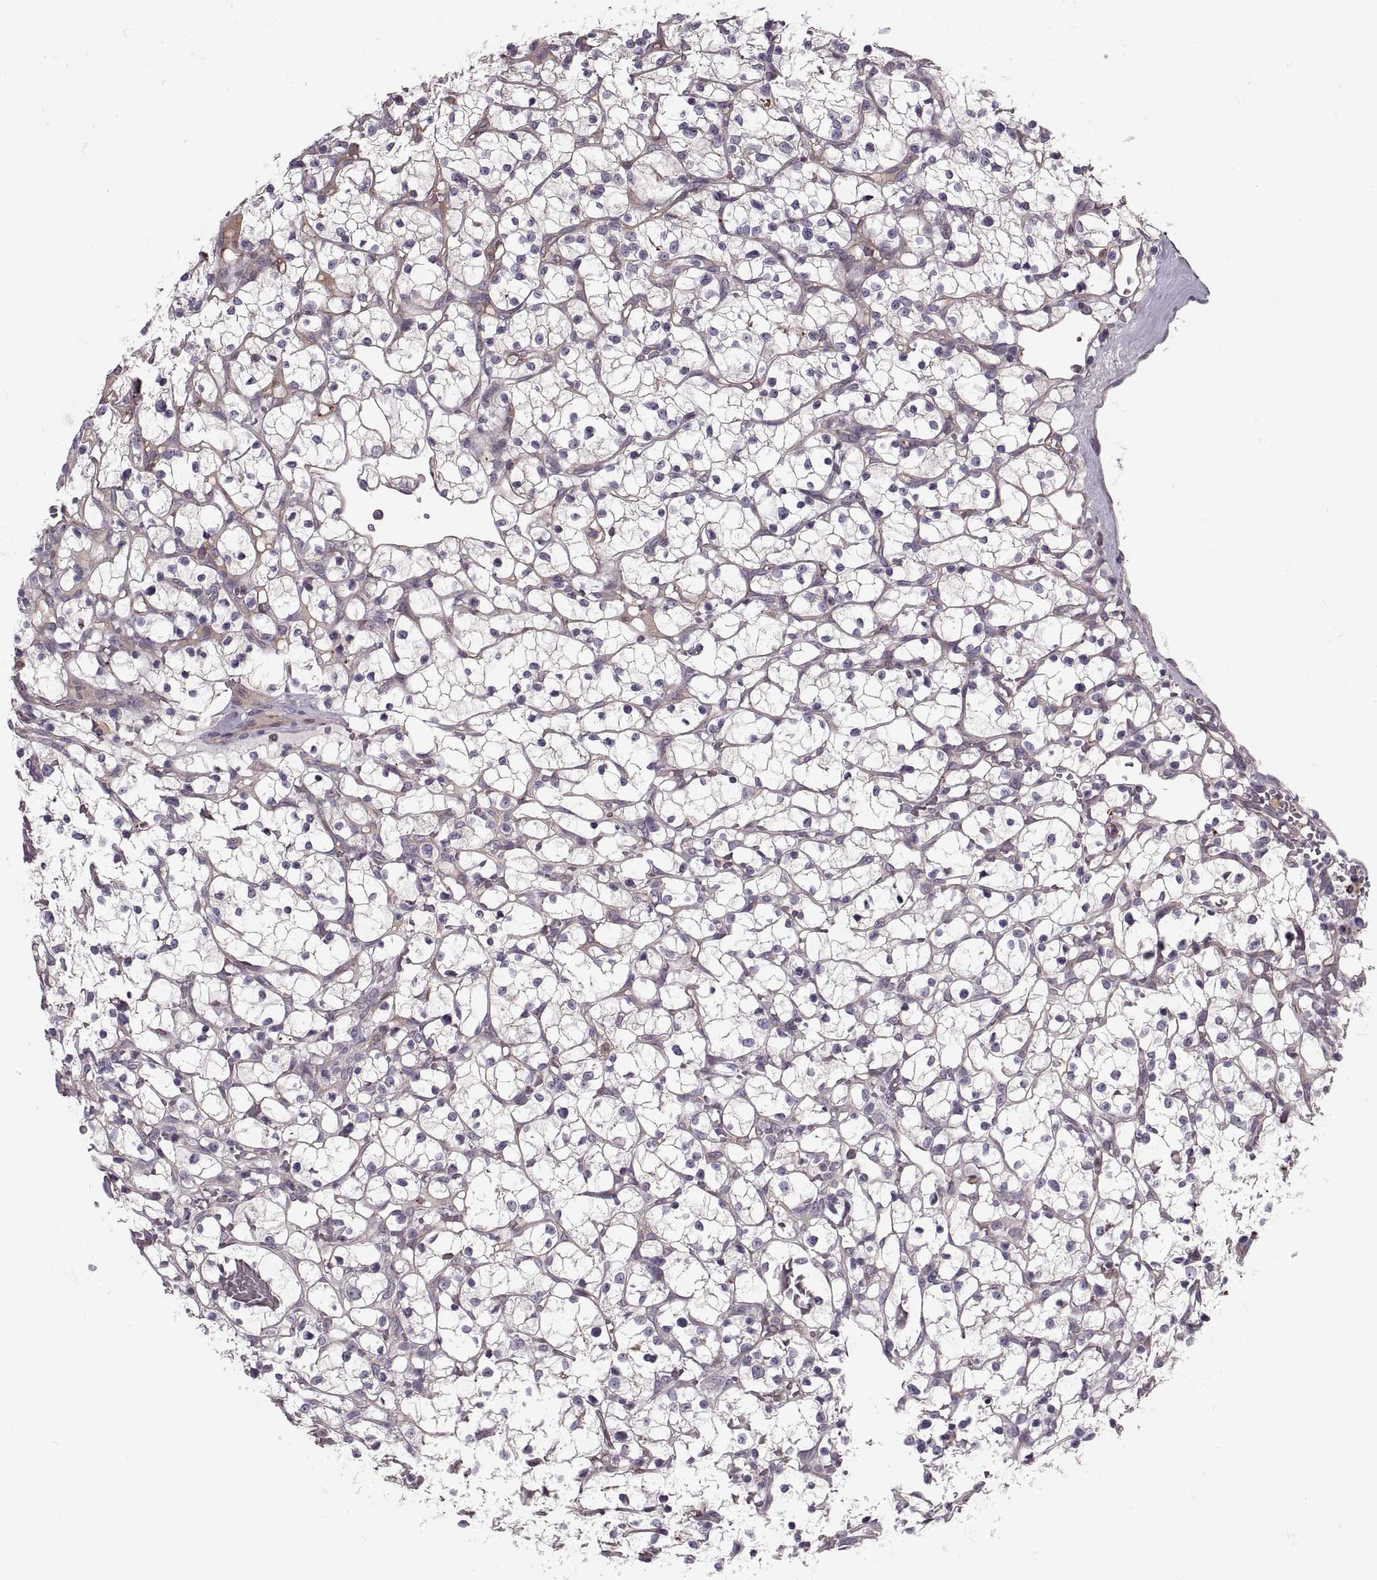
{"staining": {"intensity": "negative", "quantity": "none", "location": "none"}, "tissue": "renal cancer", "cell_type": "Tumor cells", "image_type": "cancer", "snomed": [{"axis": "morphology", "description": "Adenocarcinoma, NOS"}, {"axis": "topography", "description": "Kidney"}], "caption": "The immunohistochemistry photomicrograph has no significant staining in tumor cells of adenocarcinoma (renal) tissue.", "gene": "SLC2A3", "patient": {"sex": "female", "age": 64}}